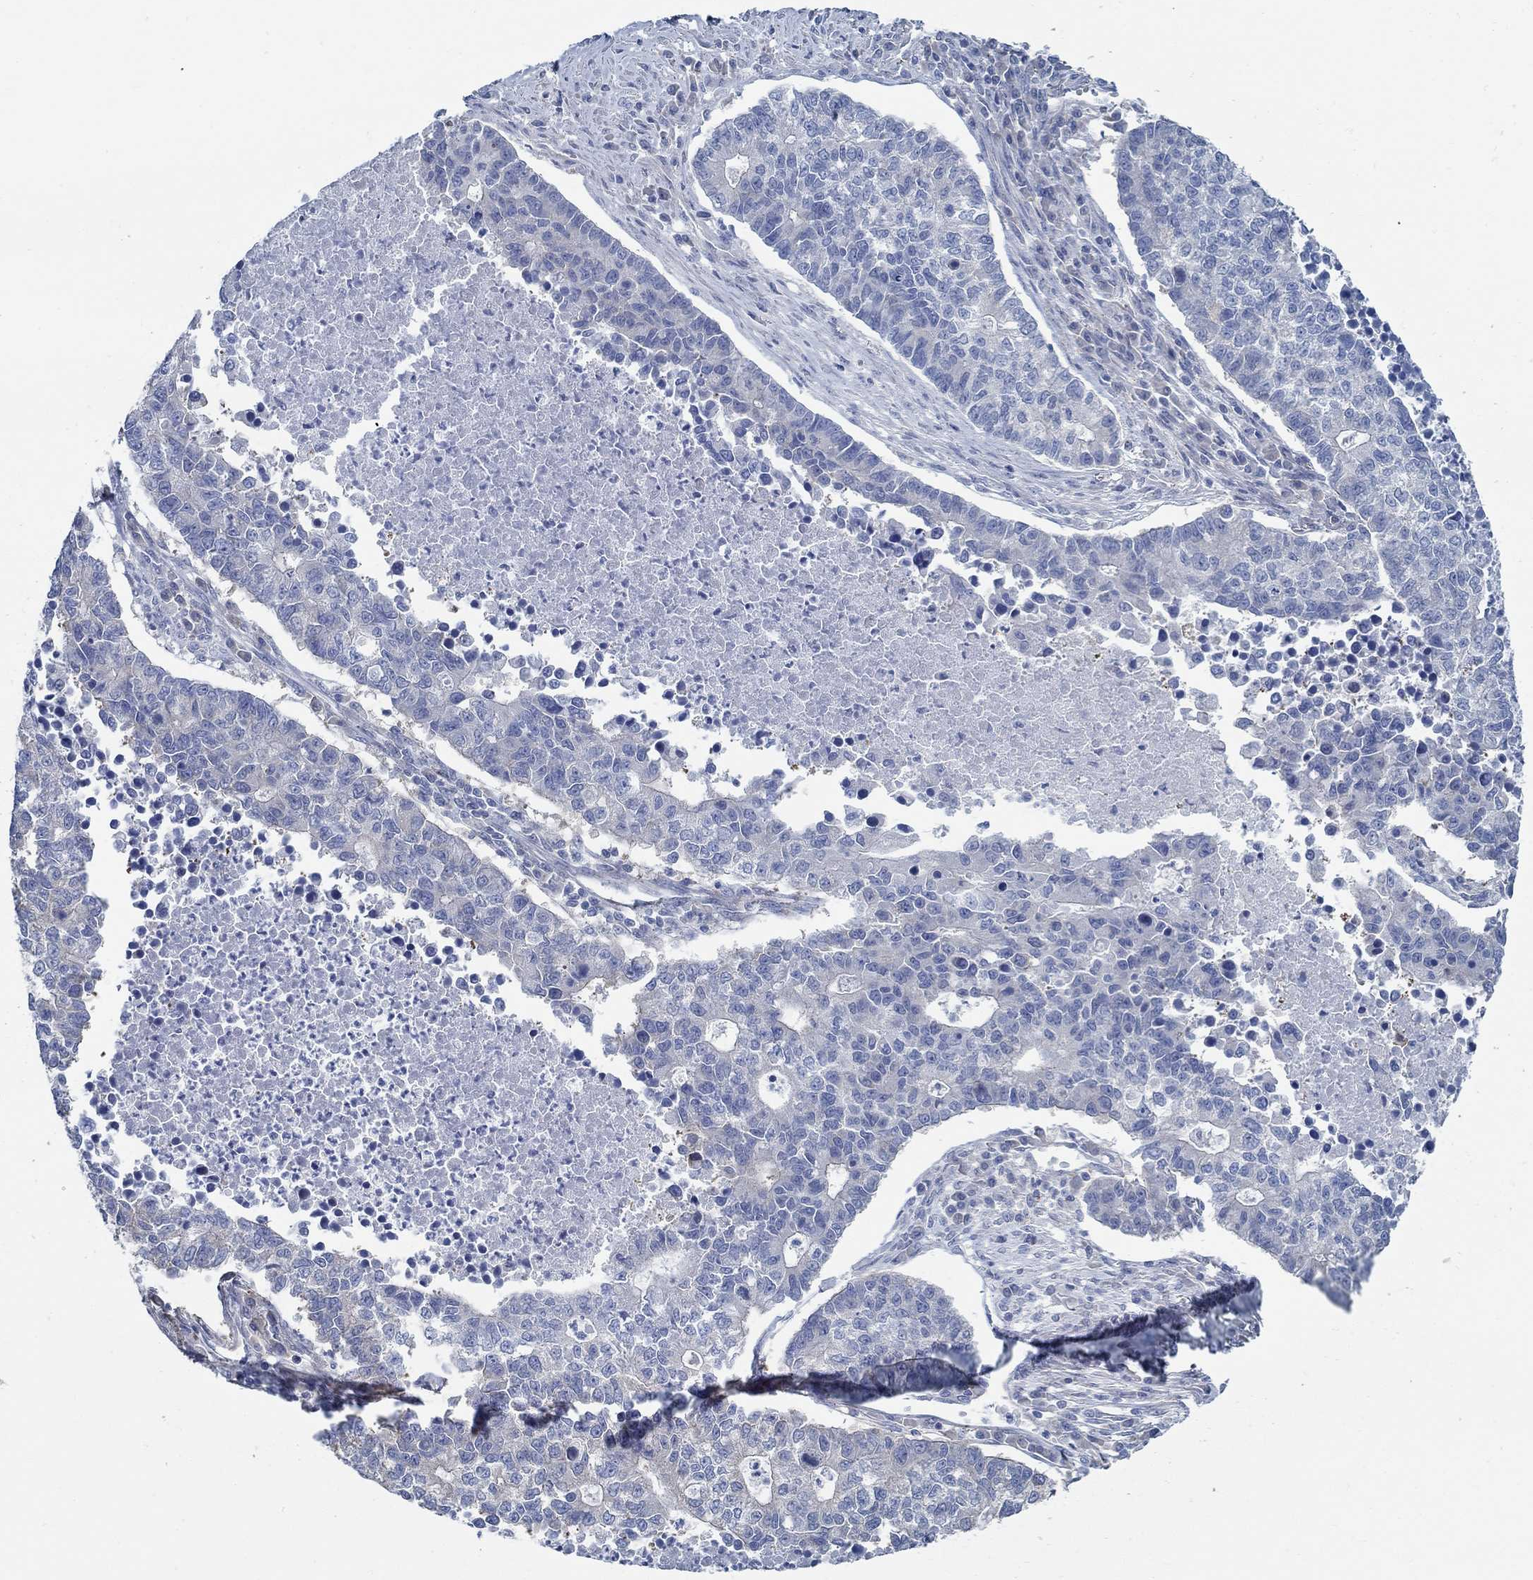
{"staining": {"intensity": "negative", "quantity": "none", "location": "none"}, "tissue": "lung cancer", "cell_type": "Tumor cells", "image_type": "cancer", "snomed": [{"axis": "morphology", "description": "Adenocarcinoma, NOS"}, {"axis": "topography", "description": "Lung"}], "caption": "This micrograph is of lung adenocarcinoma stained with IHC to label a protein in brown with the nuclei are counter-stained blue. There is no expression in tumor cells.", "gene": "C15orf39", "patient": {"sex": "male", "age": 57}}